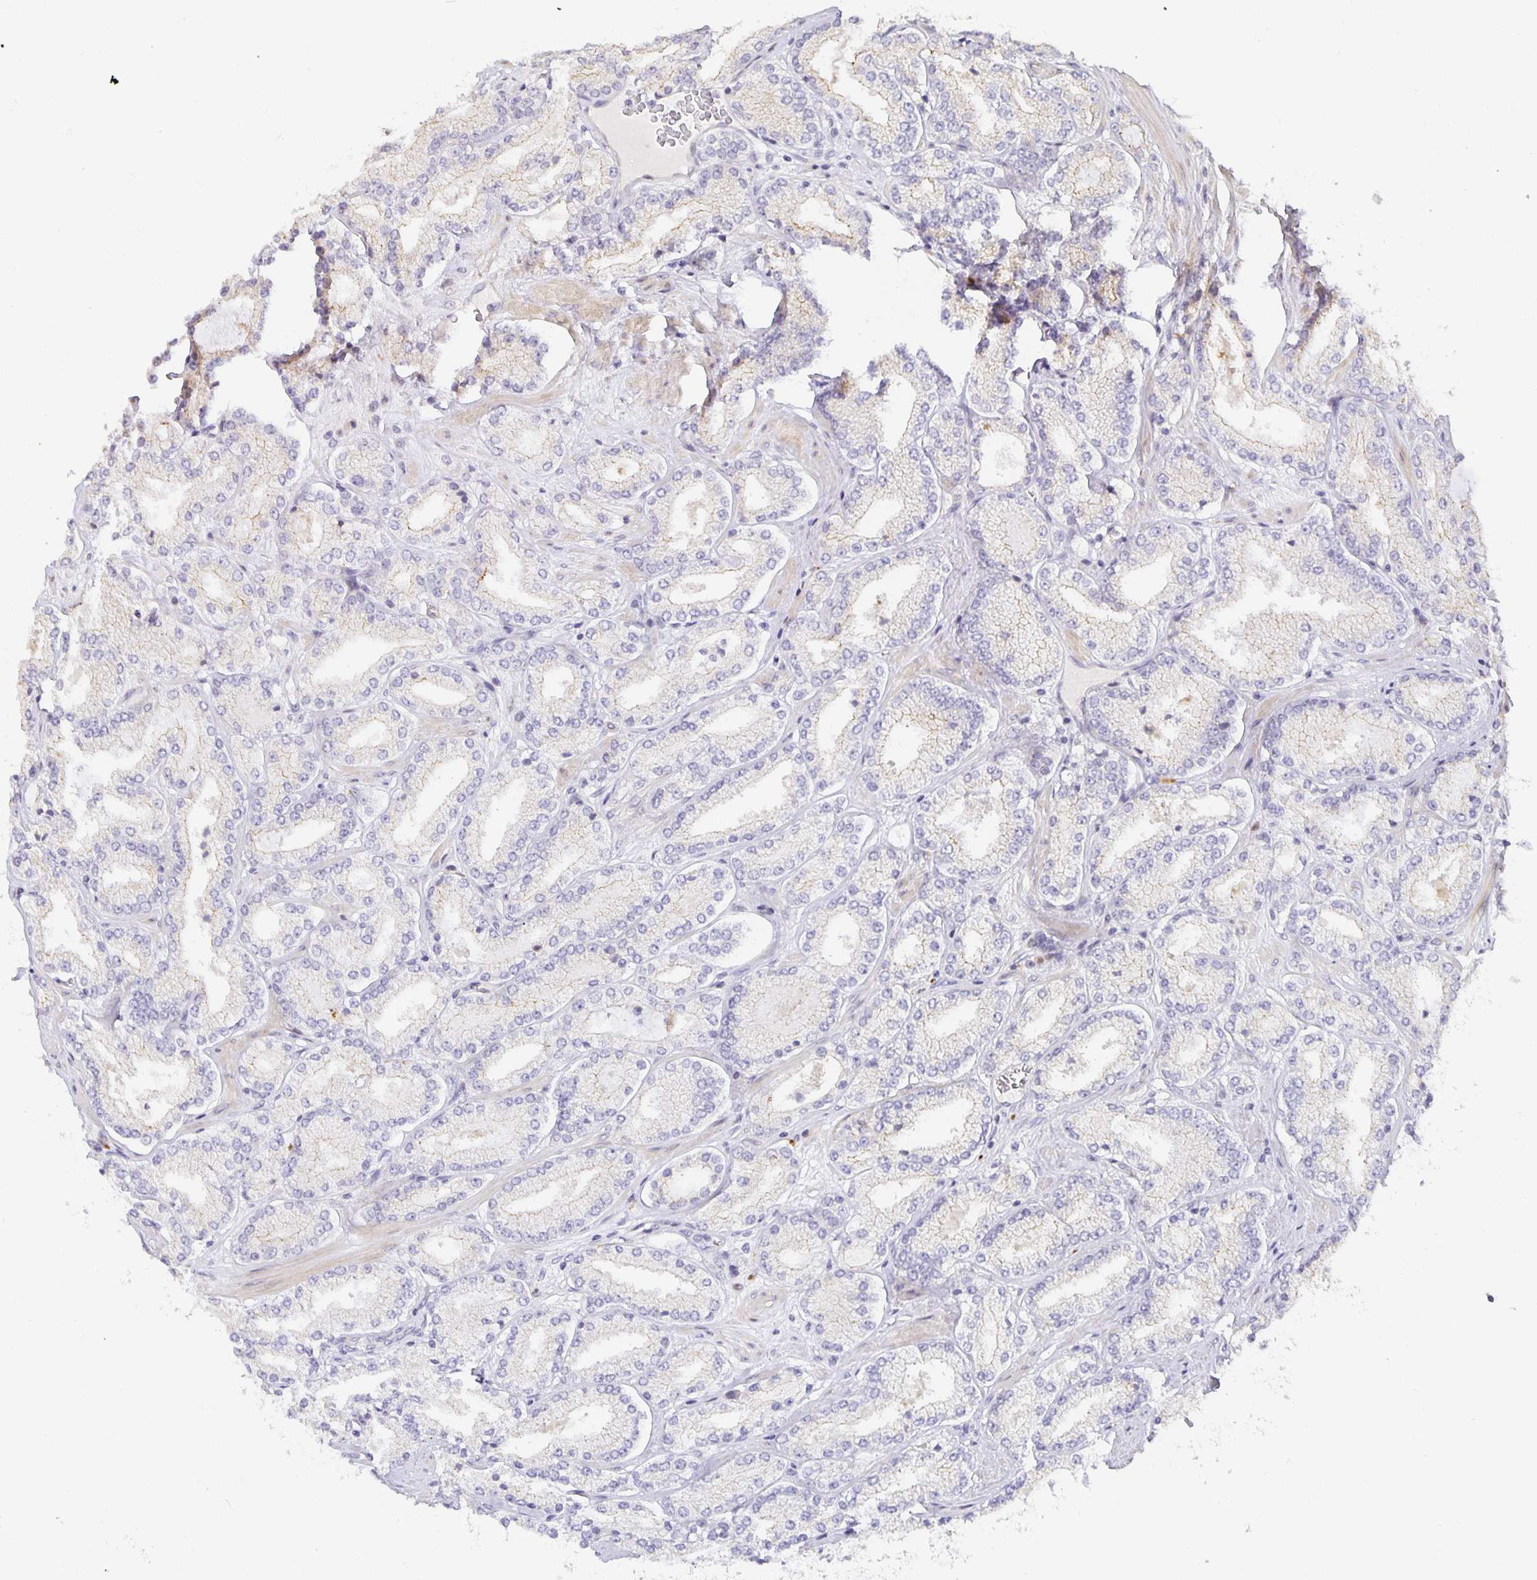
{"staining": {"intensity": "negative", "quantity": "none", "location": "none"}, "tissue": "prostate cancer", "cell_type": "Tumor cells", "image_type": "cancer", "snomed": [{"axis": "morphology", "description": "Adenocarcinoma, High grade"}, {"axis": "topography", "description": "Prostate"}], "caption": "Image shows no protein staining in tumor cells of prostate cancer tissue.", "gene": "TJP3", "patient": {"sex": "male", "age": 63}}